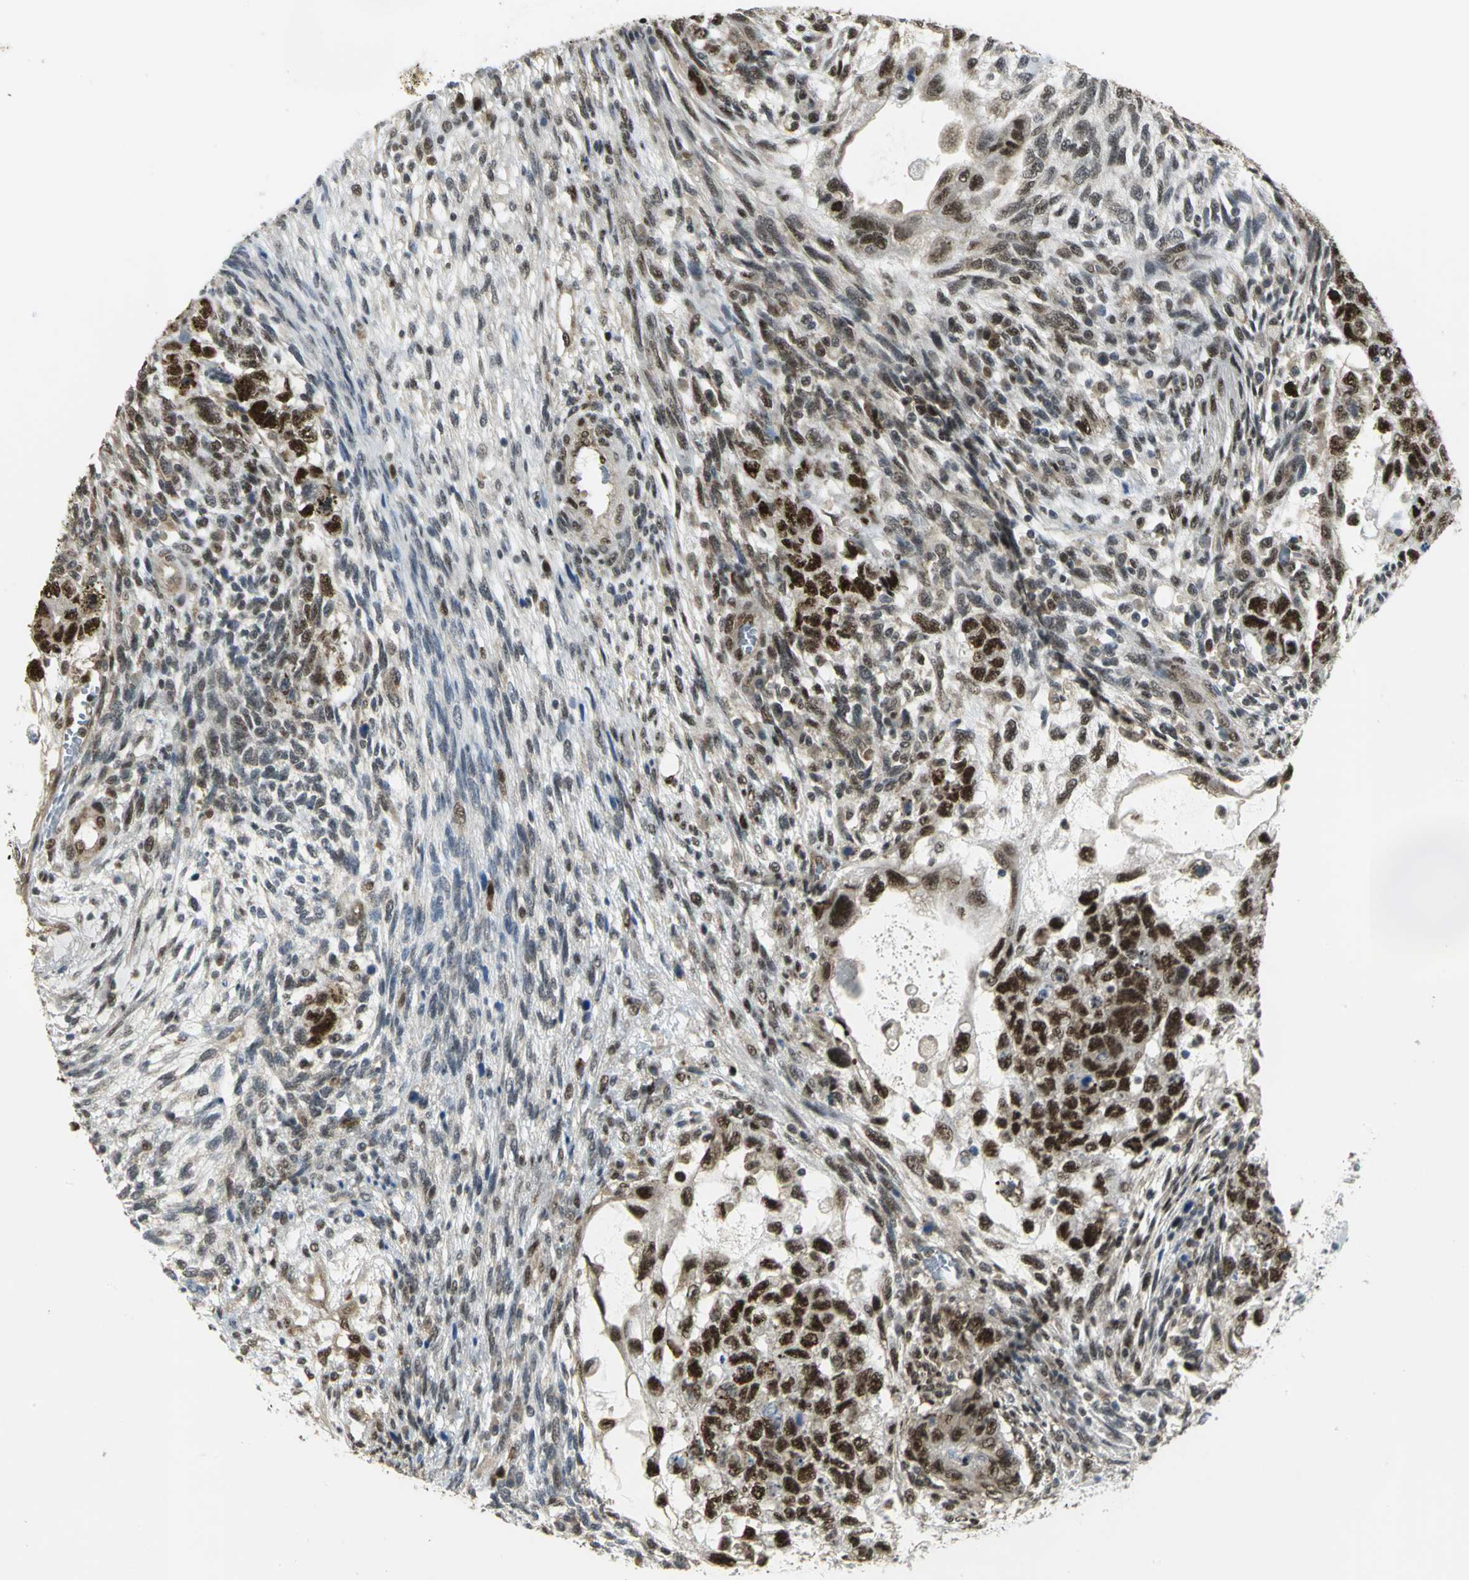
{"staining": {"intensity": "strong", "quantity": ">75%", "location": "nuclear"}, "tissue": "testis cancer", "cell_type": "Tumor cells", "image_type": "cancer", "snomed": [{"axis": "morphology", "description": "Normal tissue, NOS"}, {"axis": "morphology", "description": "Carcinoma, Embryonal, NOS"}, {"axis": "topography", "description": "Testis"}], "caption": "Tumor cells reveal high levels of strong nuclear expression in approximately >75% of cells in testis embryonal carcinoma.", "gene": "DDX5", "patient": {"sex": "male", "age": 36}}